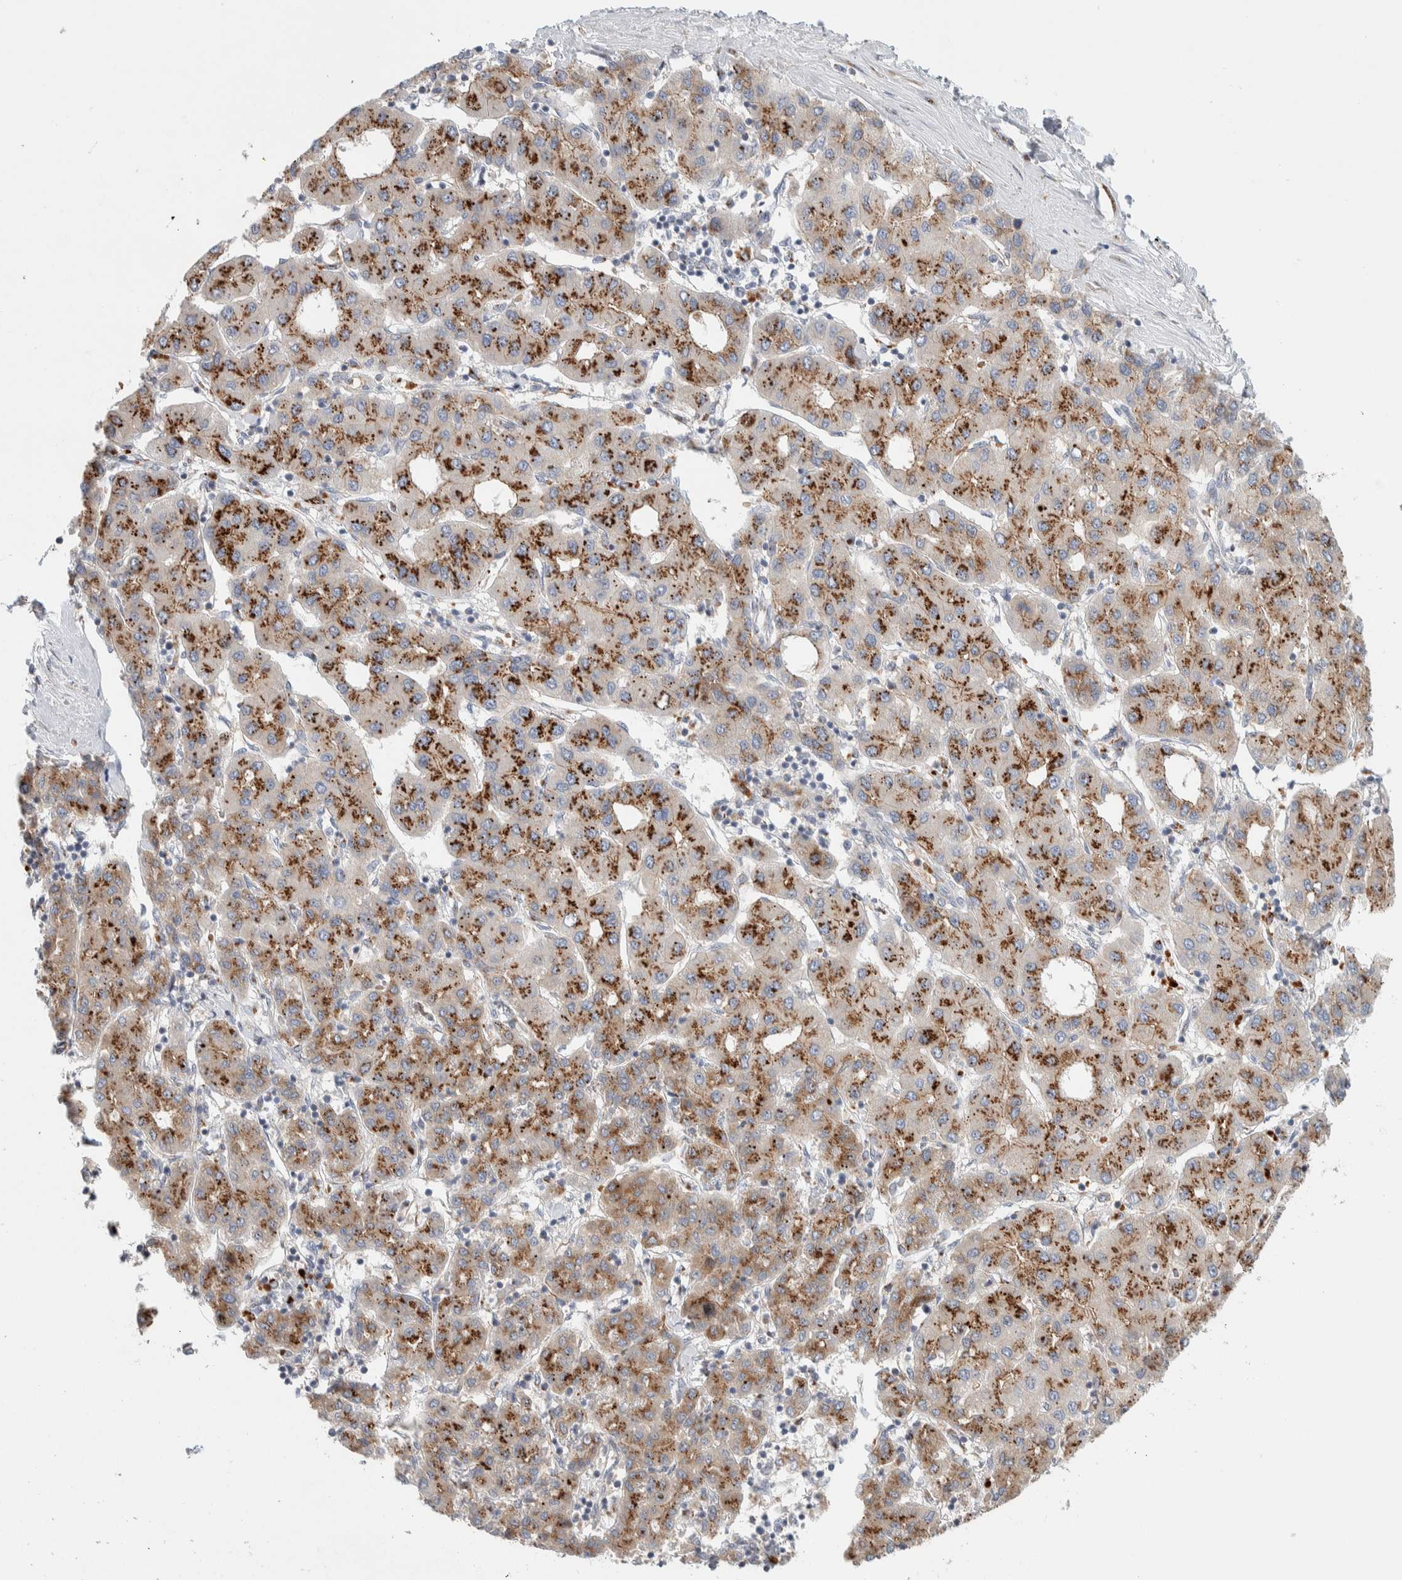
{"staining": {"intensity": "strong", "quantity": ">75%", "location": "cytoplasmic/membranous"}, "tissue": "liver cancer", "cell_type": "Tumor cells", "image_type": "cancer", "snomed": [{"axis": "morphology", "description": "Carcinoma, Hepatocellular, NOS"}, {"axis": "topography", "description": "Liver"}], "caption": "Strong cytoplasmic/membranous protein expression is identified in approximately >75% of tumor cells in hepatocellular carcinoma (liver). Using DAB (brown) and hematoxylin (blue) stains, captured at high magnification using brightfield microscopy.", "gene": "SLC38A10", "patient": {"sex": "male", "age": 65}}